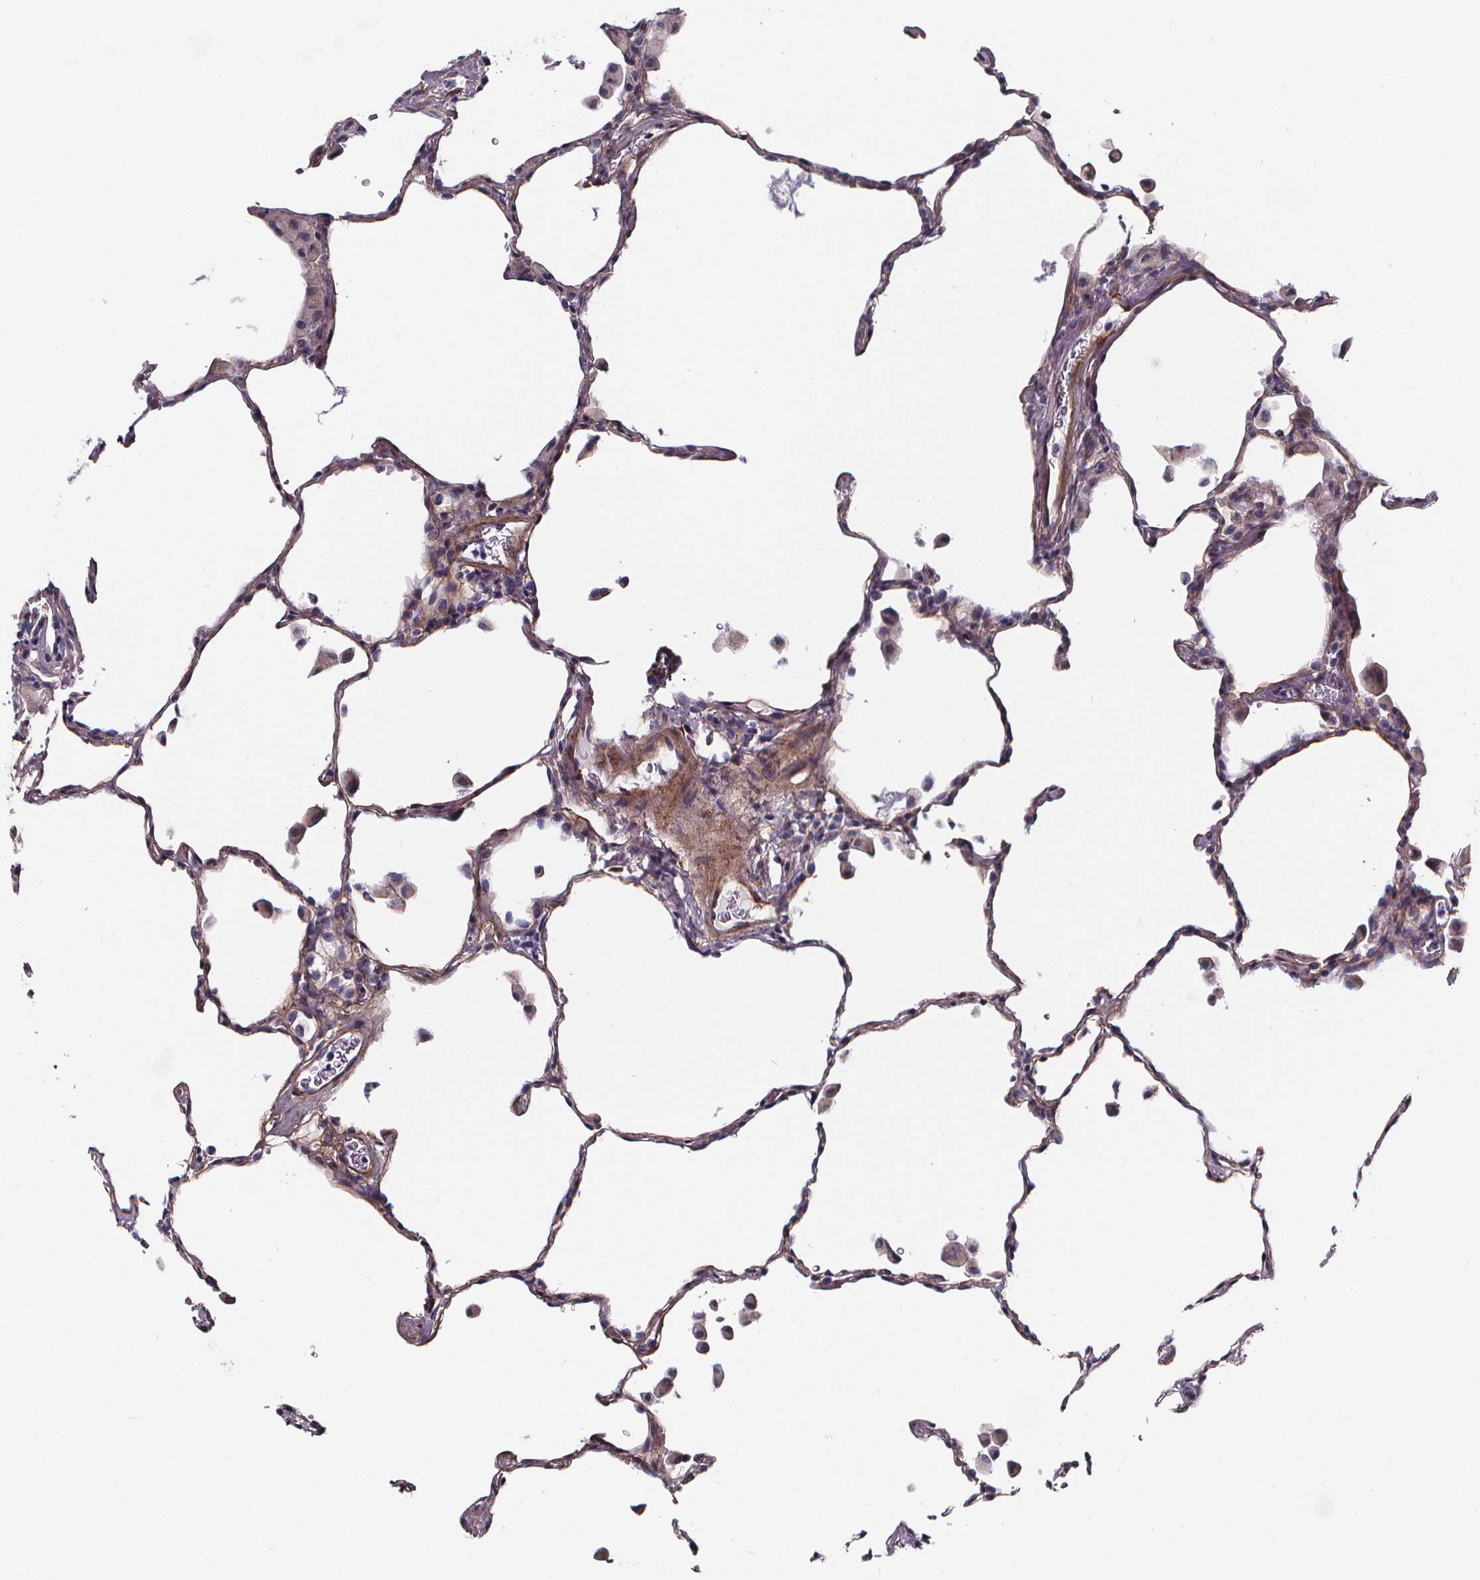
{"staining": {"intensity": "negative", "quantity": "none", "location": "none"}, "tissue": "lung", "cell_type": "Alveolar cells", "image_type": "normal", "snomed": [{"axis": "morphology", "description": "Normal tissue, NOS"}, {"axis": "topography", "description": "Lung"}], "caption": "Protein analysis of unremarkable lung displays no significant expression in alveolar cells. (Brightfield microscopy of DAB (3,3'-diaminobenzidine) IHC at high magnification).", "gene": "AEBP1", "patient": {"sex": "female", "age": 47}}